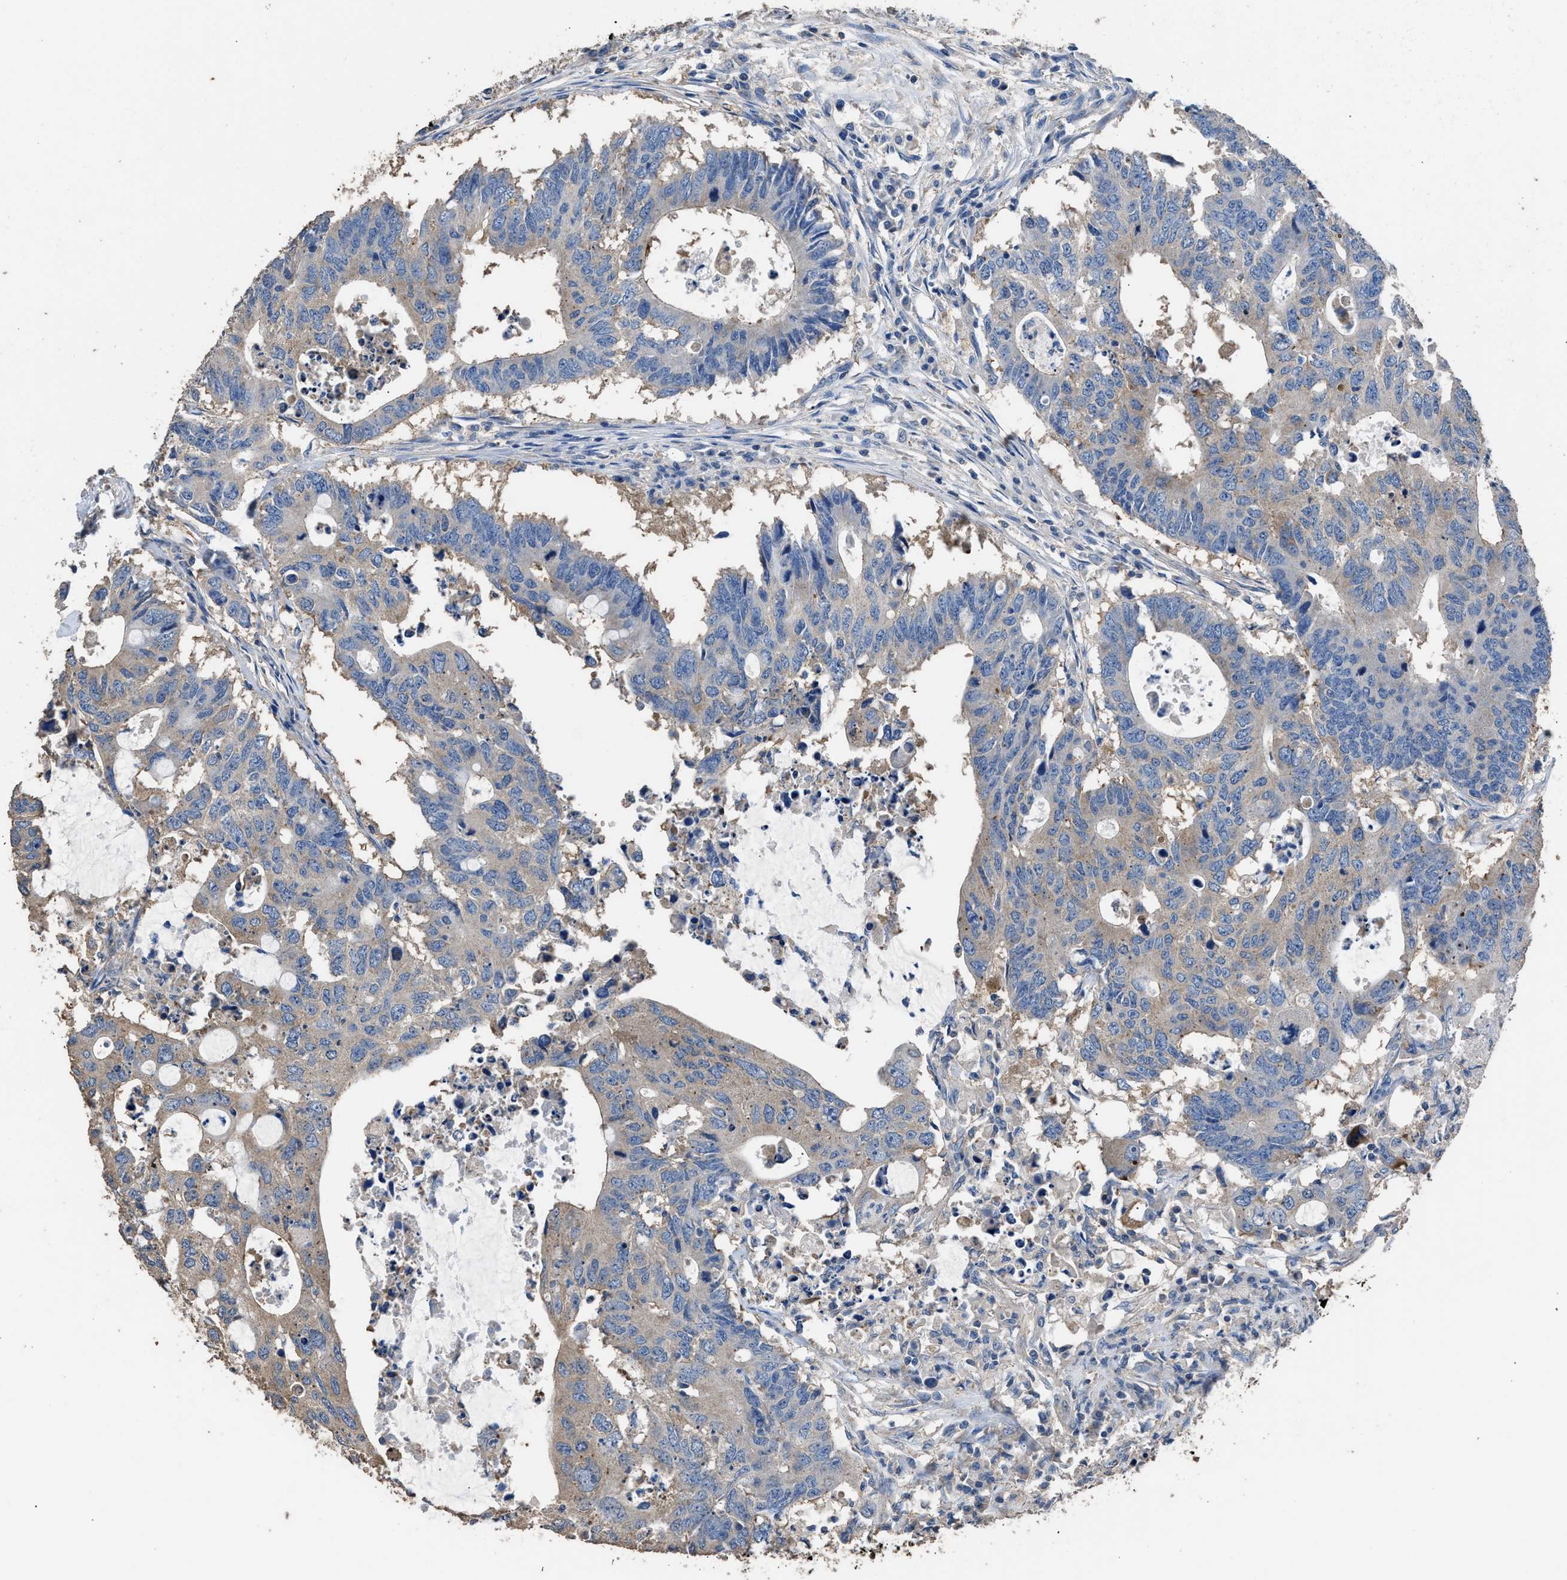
{"staining": {"intensity": "weak", "quantity": "<25%", "location": "cytoplasmic/membranous"}, "tissue": "colorectal cancer", "cell_type": "Tumor cells", "image_type": "cancer", "snomed": [{"axis": "morphology", "description": "Adenocarcinoma, NOS"}, {"axis": "topography", "description": "Colon"}], "caption": "This is a micrograph of IHC staining of colorectal cancer, which shows no staining in tumor cells. Nuclei are stained in blue.", "gene": "ITSN1", "patient": {"sex": "male", "age": 71}}